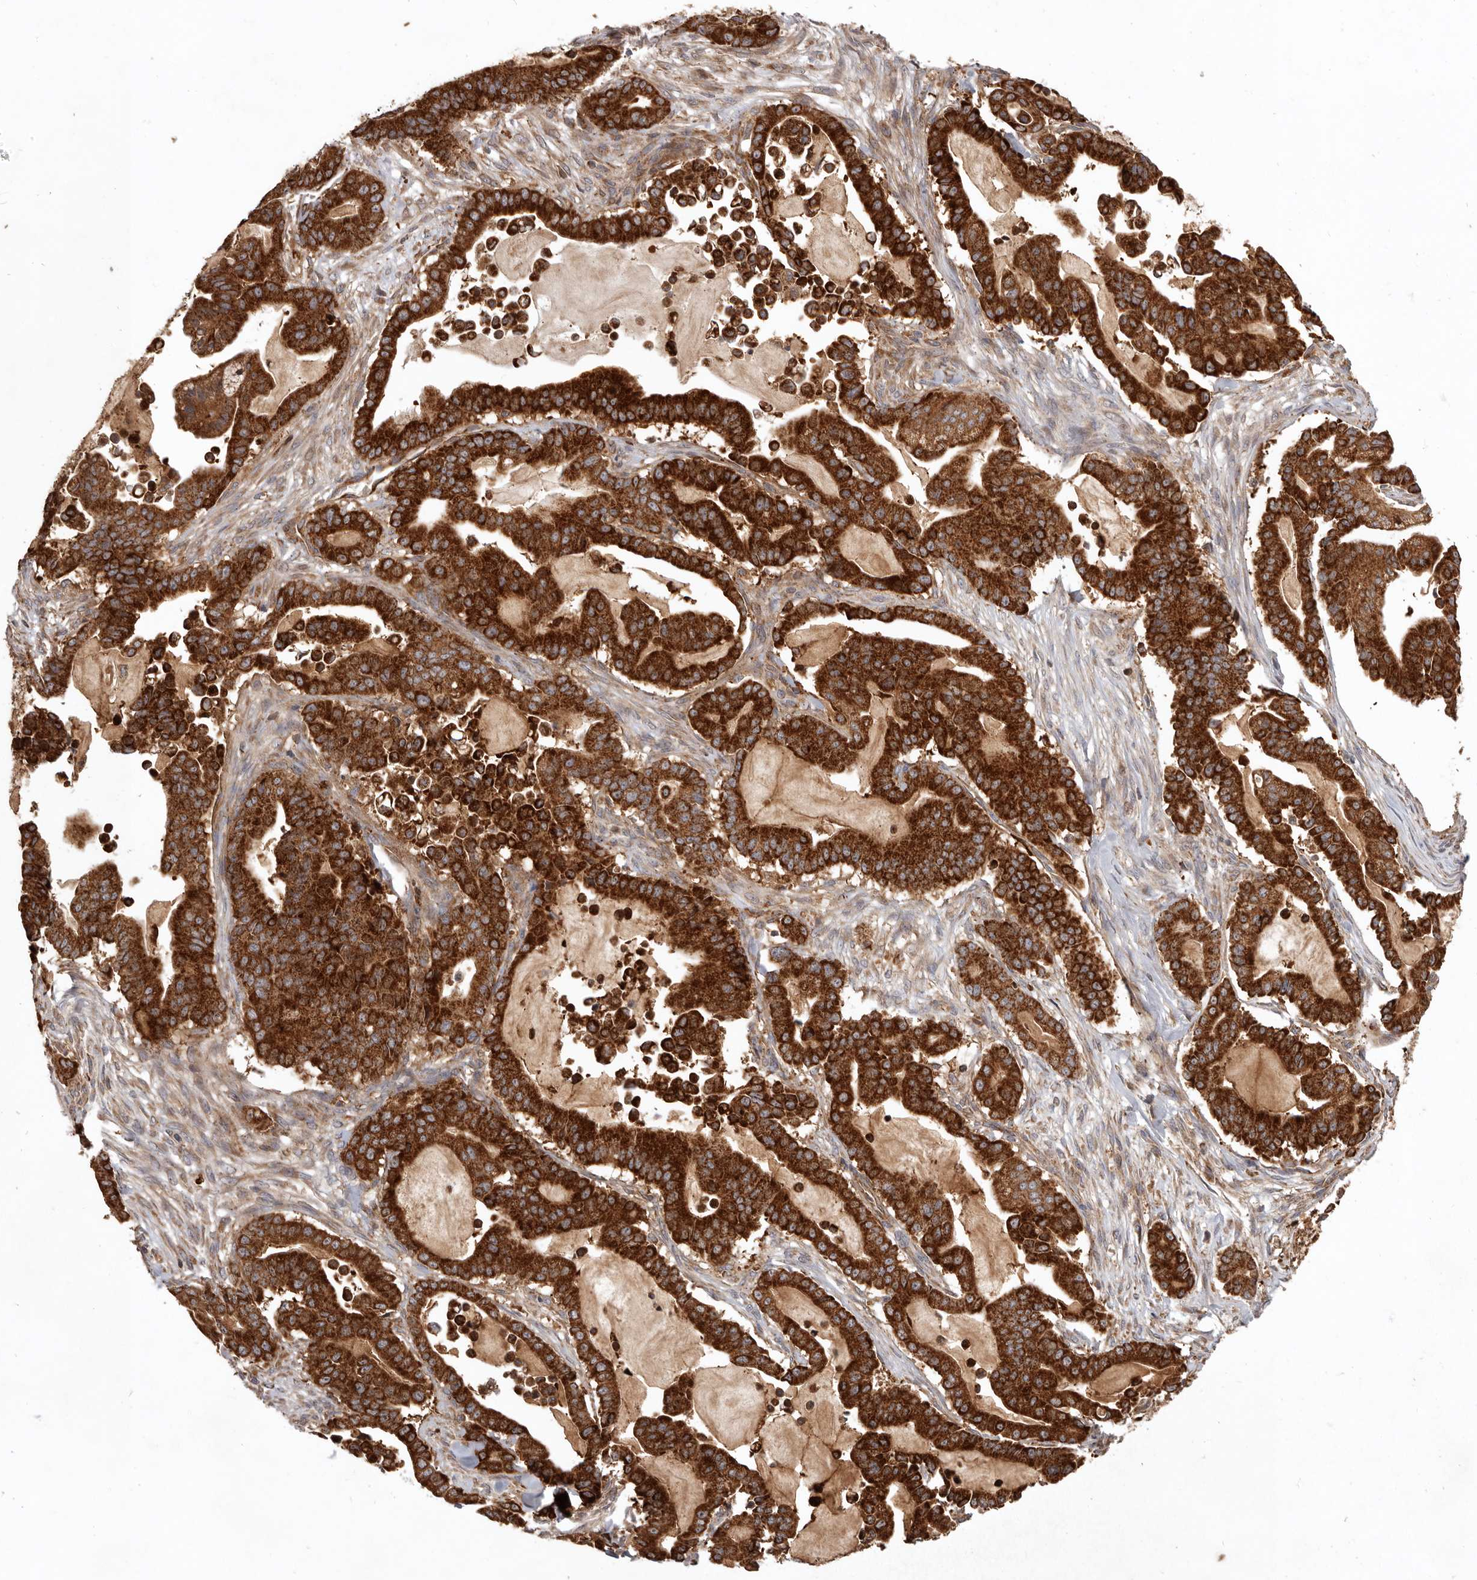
{"staining": {"intensity": "strong", "quantity": ">75%", "location": "cytoplasmic/membranous"}, "tissue": "pancreatic cancer", "cell_type": "Tumor cells", "image_type": "cancer", "snomed": [{"axis": "morphology", "description": "Adenocarcinoma, NOS"}, {"axis": "topography", "description": "Pancreas"}], "caption": "IHC (DAB) staining of human pancreatic cancer (adenocarcinoma) exhibits strong cytoplasmic/membranous protein positivity in about >75% of tumor cells. (Stains: DAB (3,3'-diaminobenzidine) in brown, nuclei in blue, Microscopy: brightfield microscopy at high magnification).", "gene": "MRPS10", "patient": {"sex": "male", "age": 63}}